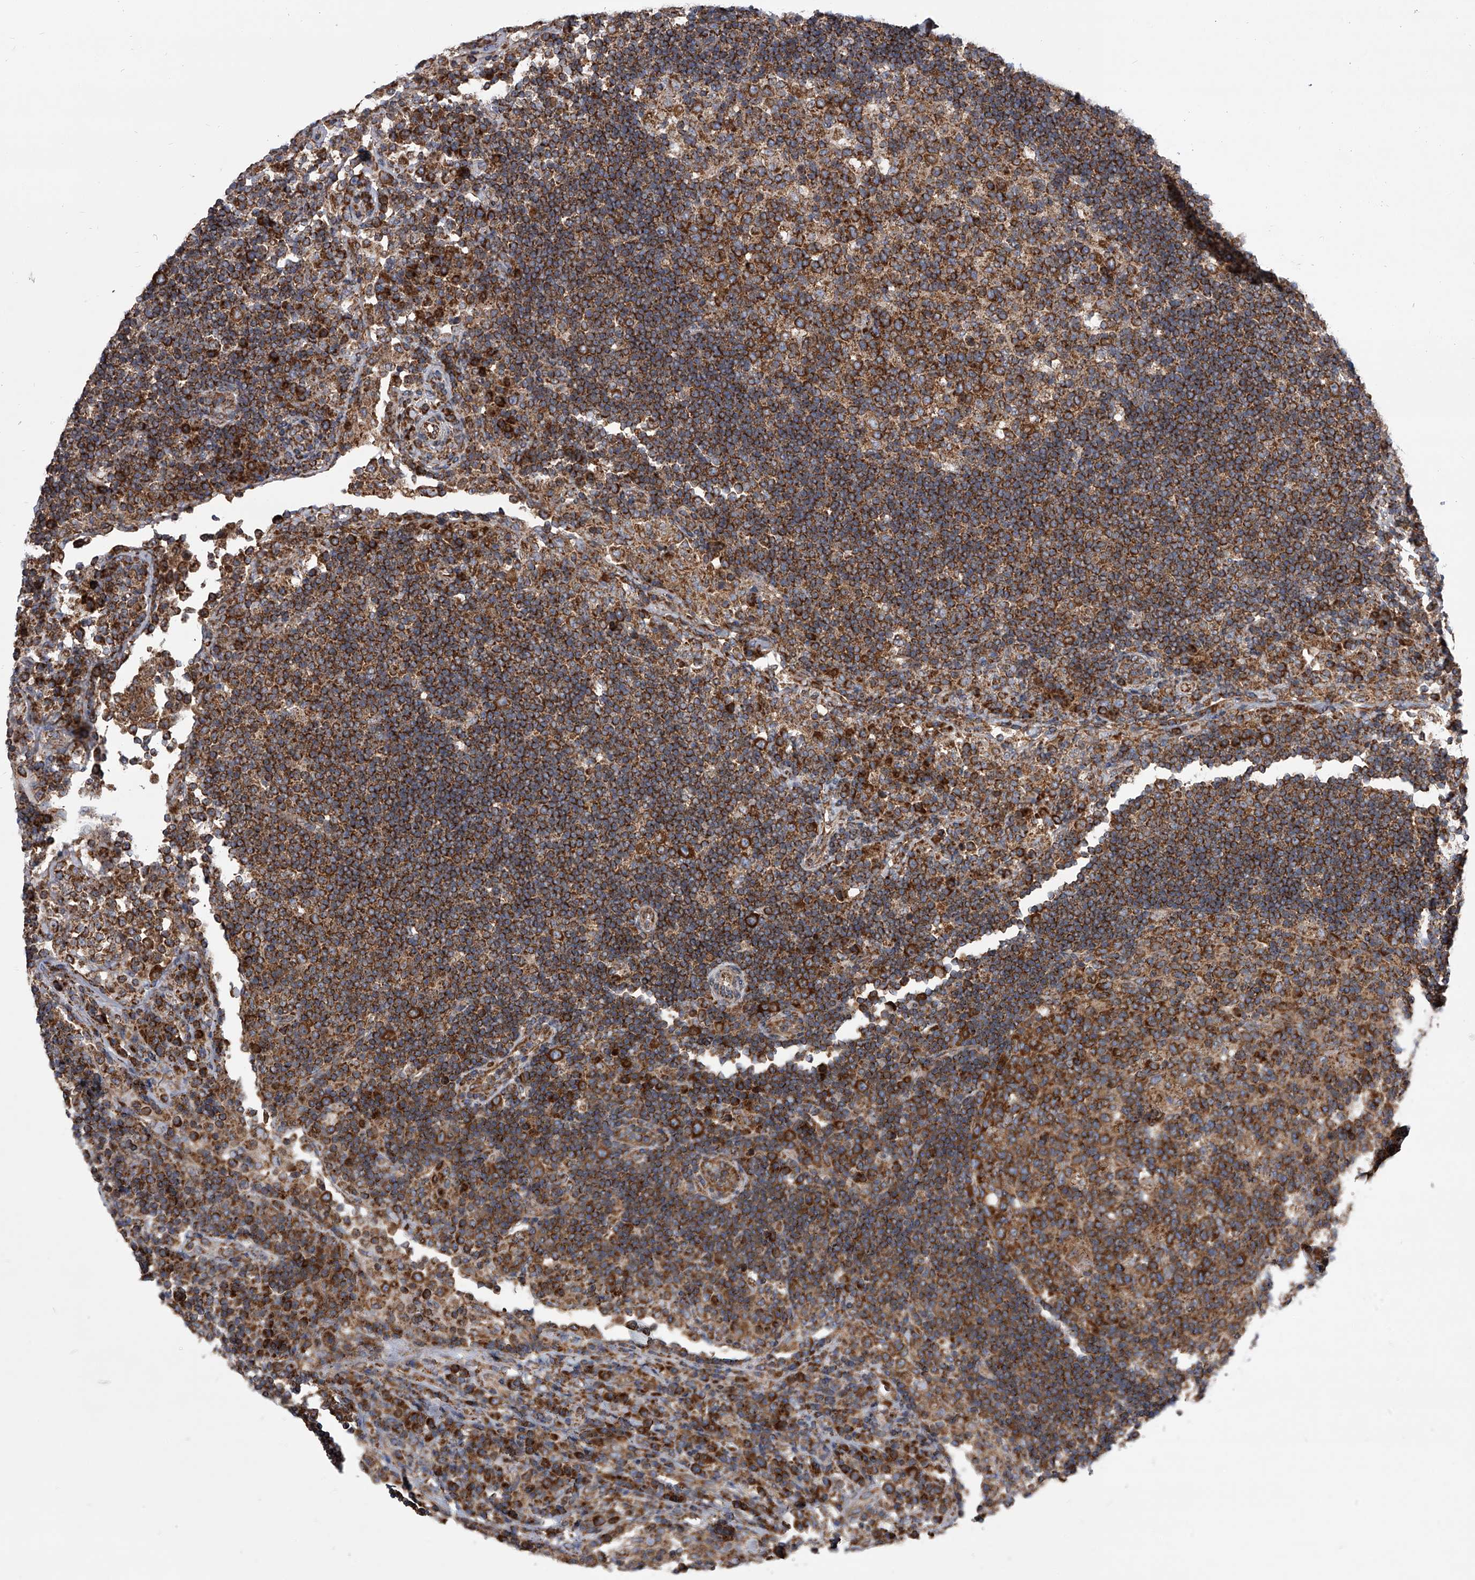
{"staining": {"intensity": "strong", "quantity": ">75%", "location": "cytoplasmic/membranous"}, "tissue": "lymph node", "cell_type": "Germinal center cells", "image_type": "normal", "snomed": [{"axis": "morphology", "description": "Normal tissue, NOS"}, {"axis": "topography", "description": "Lymph node"}], "caption": "Strong cytoplasmic/membranous staining for a protein is seen in about >75% of germinal center cells of unremarkable lymph node using IHC.", "gene": "ZC3H15", "patient": {"sex": "female", "age": 53}}